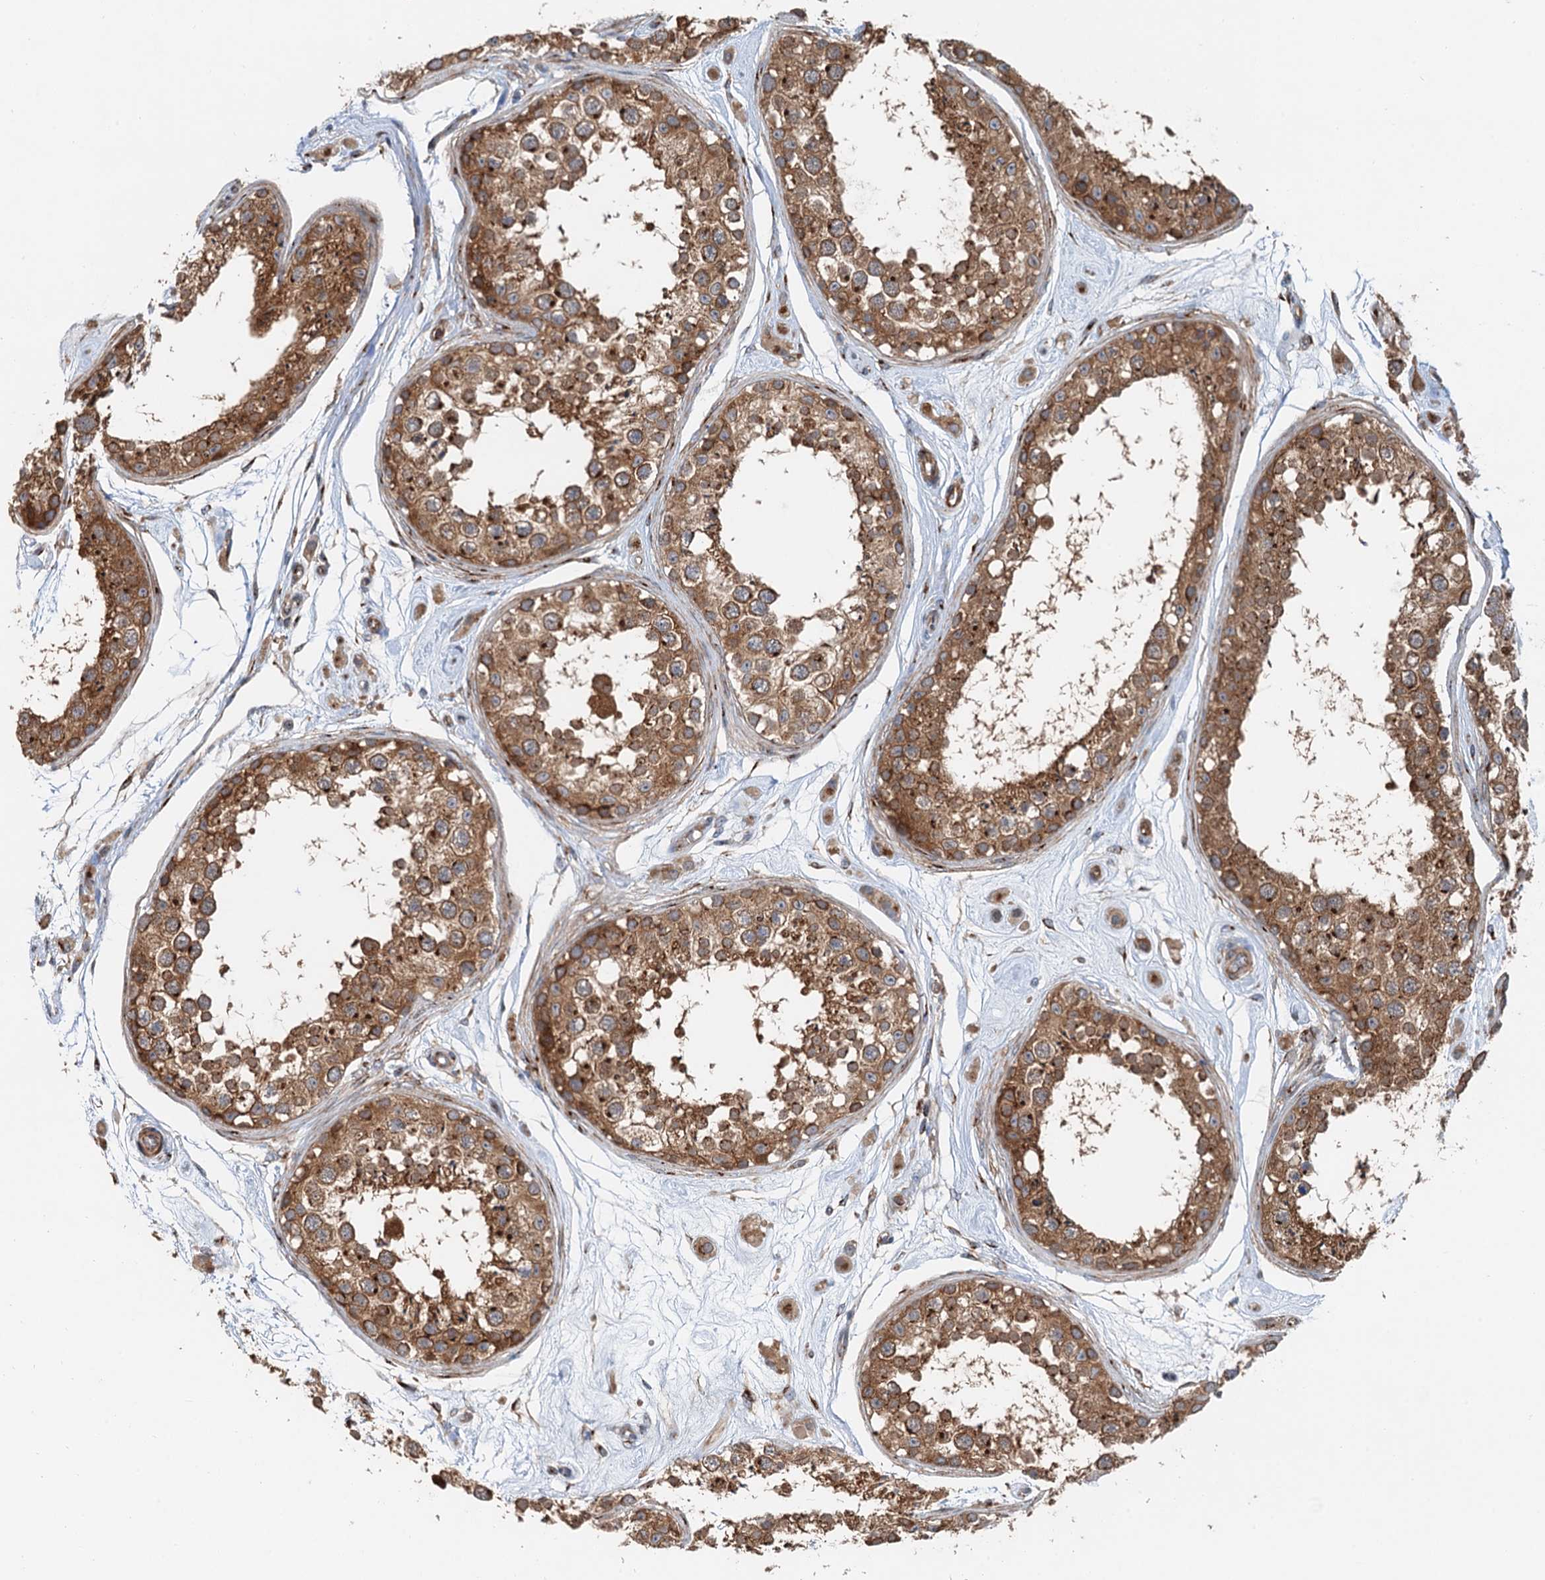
{"staining": {"intensity": "strong", "quantity": ">75%", "location": "cytoplasmic/membranous"}, "tissue": "testis", "cell_type": "Cells in seminiferous ducts", "image_type": "normal", "snomed": [{"axis": "morphology", "description": "Normal tissue, NOS"}, {"axis": "topography", "description": "Testis"}], "caption": "High-magnification brightfield microscopy of benign testis stained with DAB (brown) and counterstained with hematoxylin (blue). cells in seminiferous ducts exhibit strong cytoplasmic/membranous positivity is present in approximately>75% of cells.", "gene": "ANKRD26", "patient": {"sex": "male", "age": 25}}